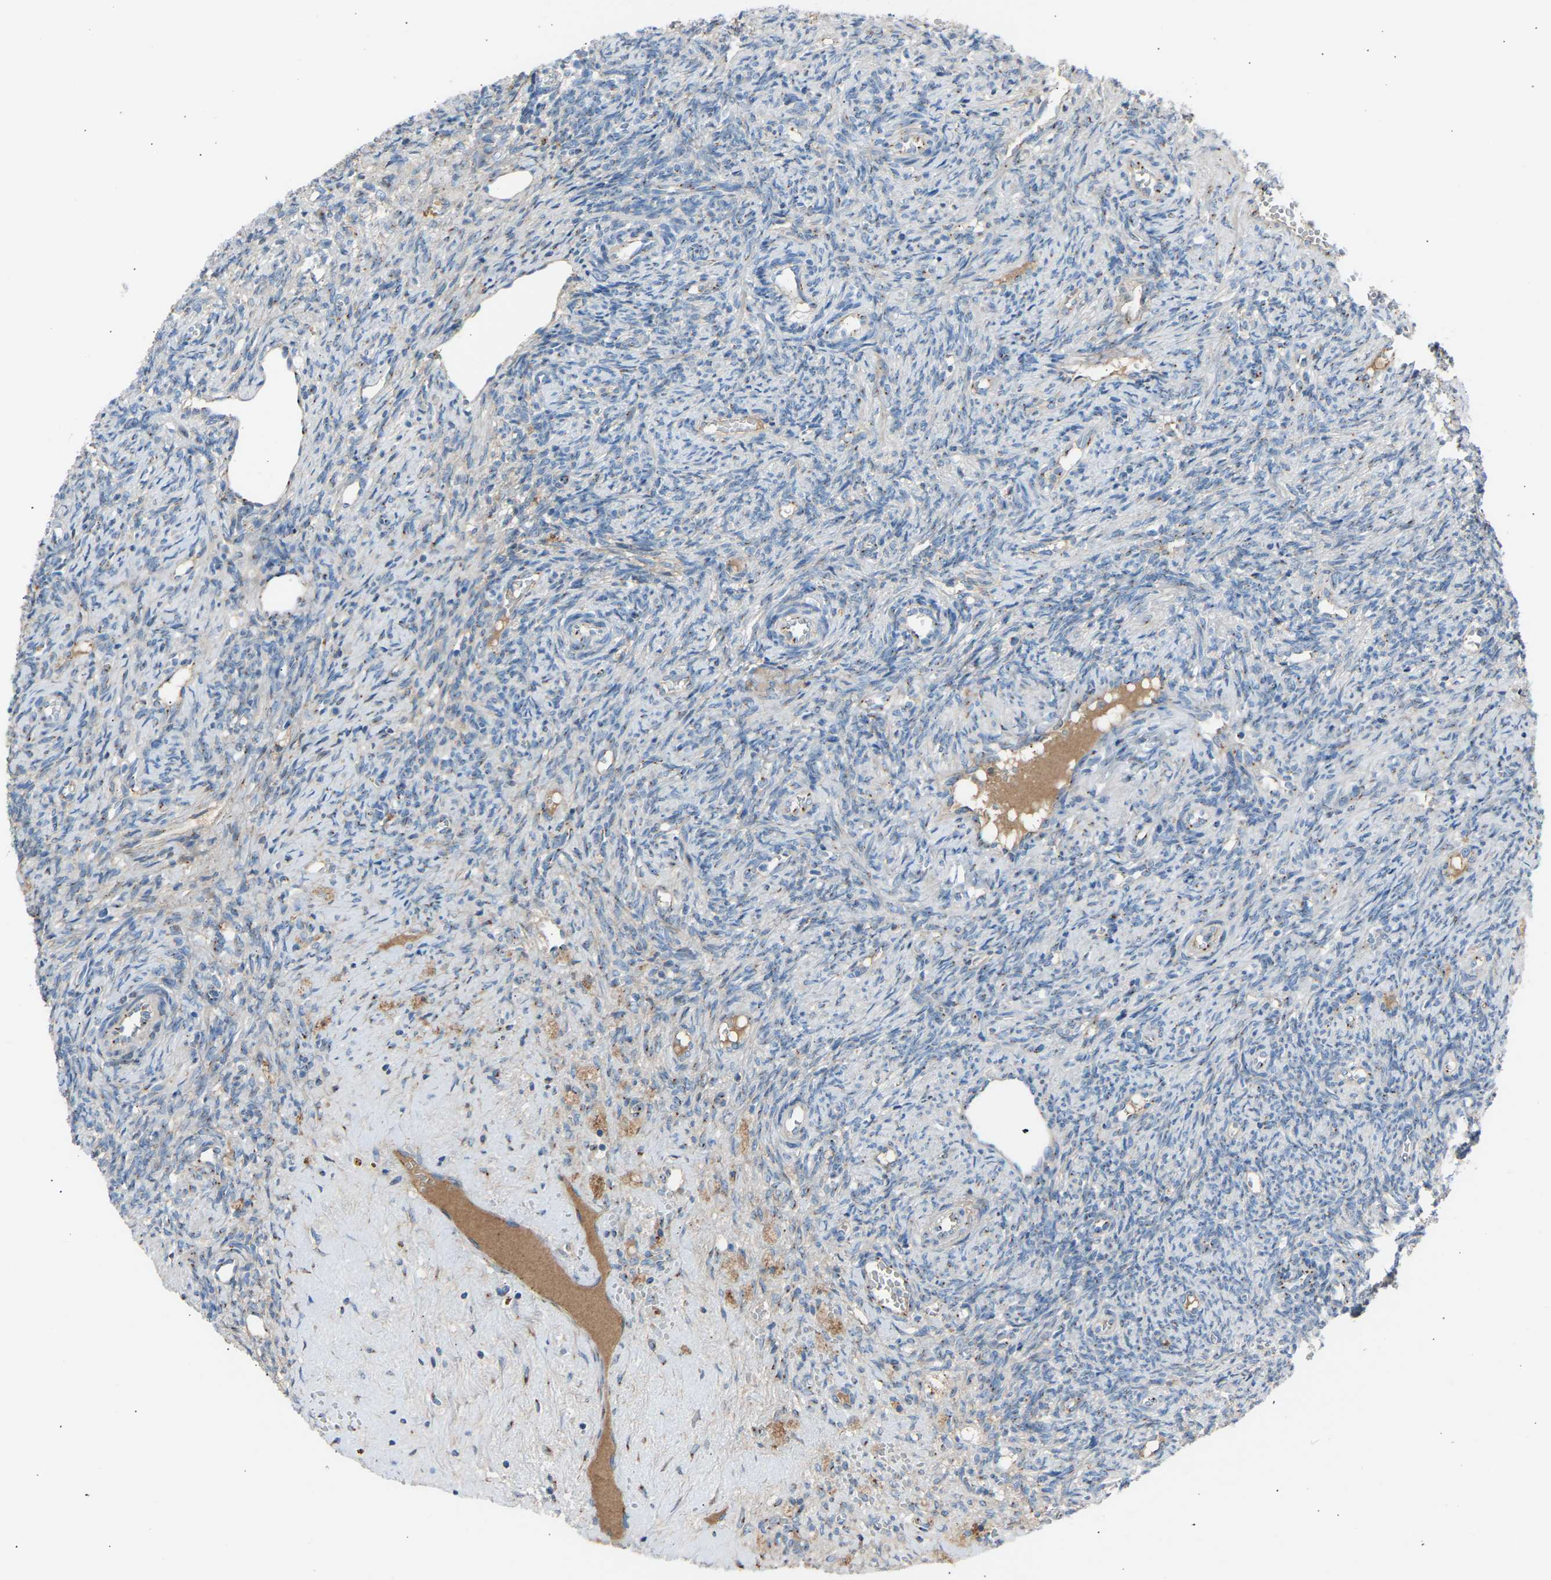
{"staining": {"intensity": "weak", "quantity": ">75%", "location": "cytoplasmic/membranous"}, "tissue": "ovary", "cell_type": "Follicle cells", "image_type": "normal", "snomed": [{"axis": "morphology", "description": "Normal tissue, NOS"}, {"axis": "topography", "description": "Ovary"}], "caption": "DAB immunohistochemical staining of normal ovary demonstrates weak cytoplasmic/membranous protein expression in about >75% of follicle cells. (DAB IHC with brightfield microscopy, high magnification).", "gene": "CYREN", "patient": {"sex": "female", "age": 41}}